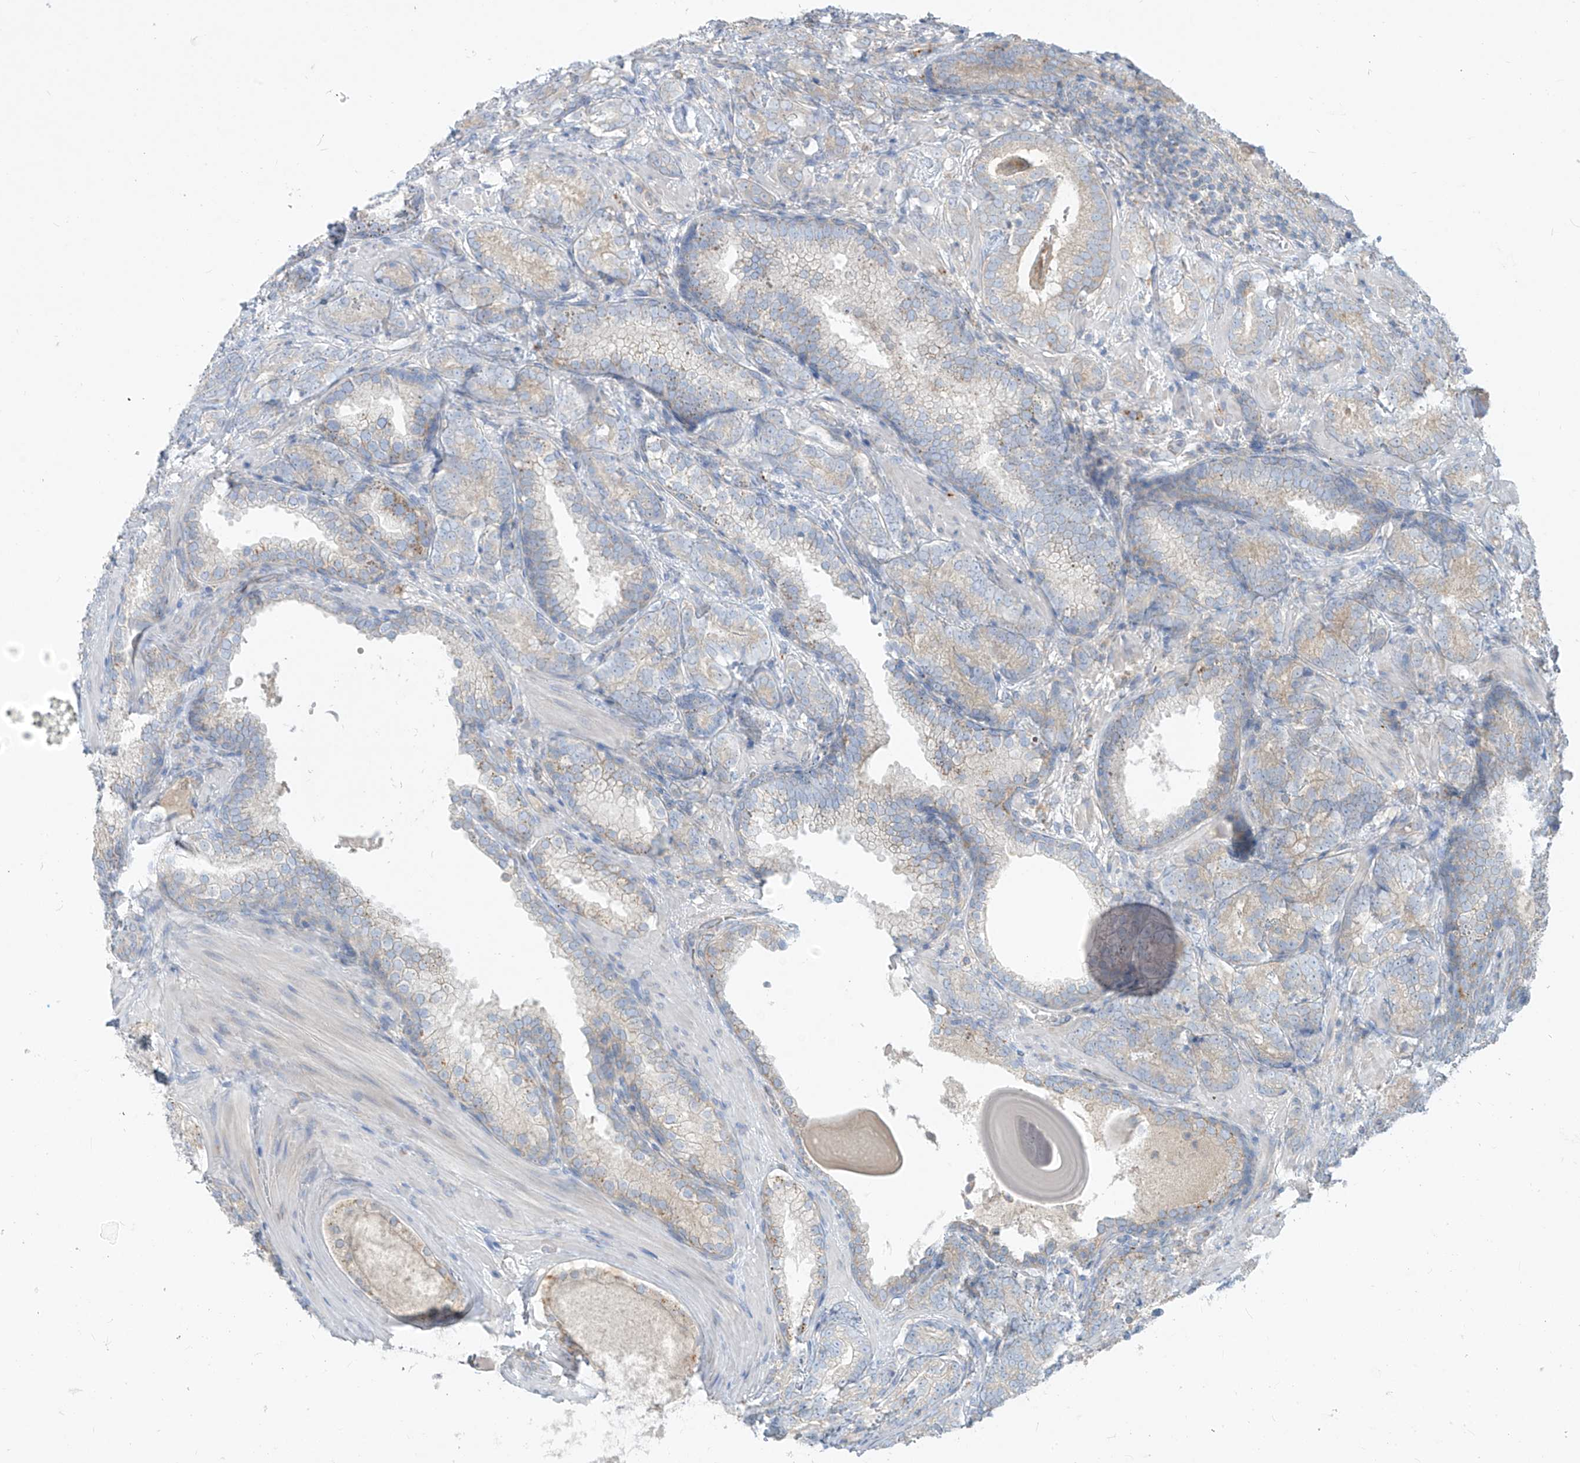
{"staining": {"intensity": "moderate", "quantity": "<25%", "location": "cytoplasmic/membranous"}, "tissue": "prostate cancer", "cell_type": "Tumor cells", "image_type": "cancer", "snomed": [{"axis": "morphology", "description": "Adenocarcinoma, High grade"}, {"axis": "topography", "description": "Prostate"}], "caption": "Immunohistochemistry histopathology image of neoplastic tissue: prostate cancer stained using immunohistochemistry reveals low levels of moderate protein expression localized specifically in the cytoplasmic/membranous of tumor cells, appearing as a cytoplasmic/membranous brown color.", "gene": "DGKQ", "patient": {"sex": "male", "age": 66}}